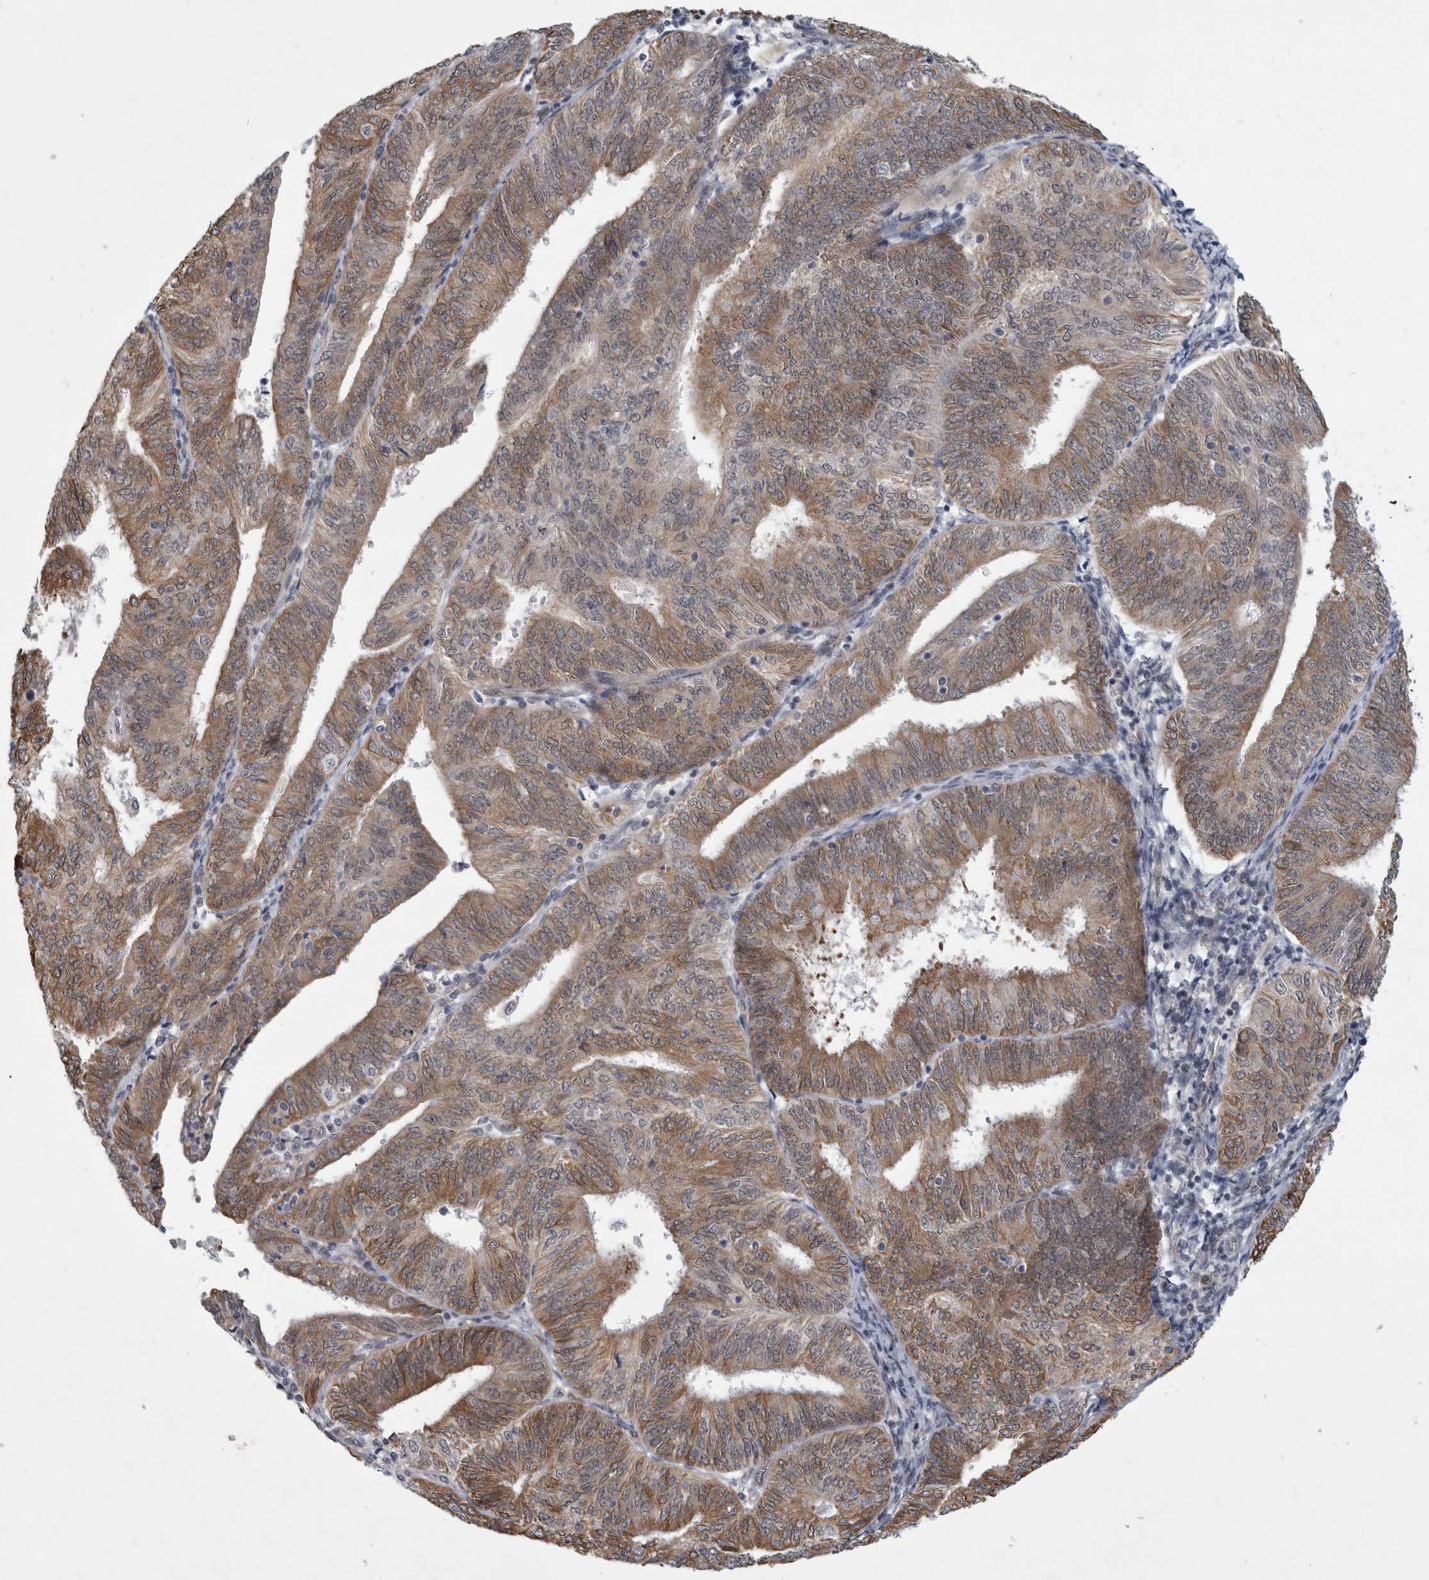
{"staining": {"intensity": "moderate", "quantity": ">75%", "location": "cytoplasmic/membranous"}, "tissue": "endometrial cancer", "cell_type": "Tumor cells", "image_type": "cancer", "snomed": [{"axis": "morphology", "description": "Adenocarcinoma, NOS"}, {"axis": "topography", "description": "Endometrium"}], "caption": "There is medium levels of moderate cytoplasmic/membranous positivity in tumor cells of endometrial cancer, as demonstrated by immunohistochemical staining (brown color).", "gene": "PARP11", "patient": {"sex": "female", "age": 58}}